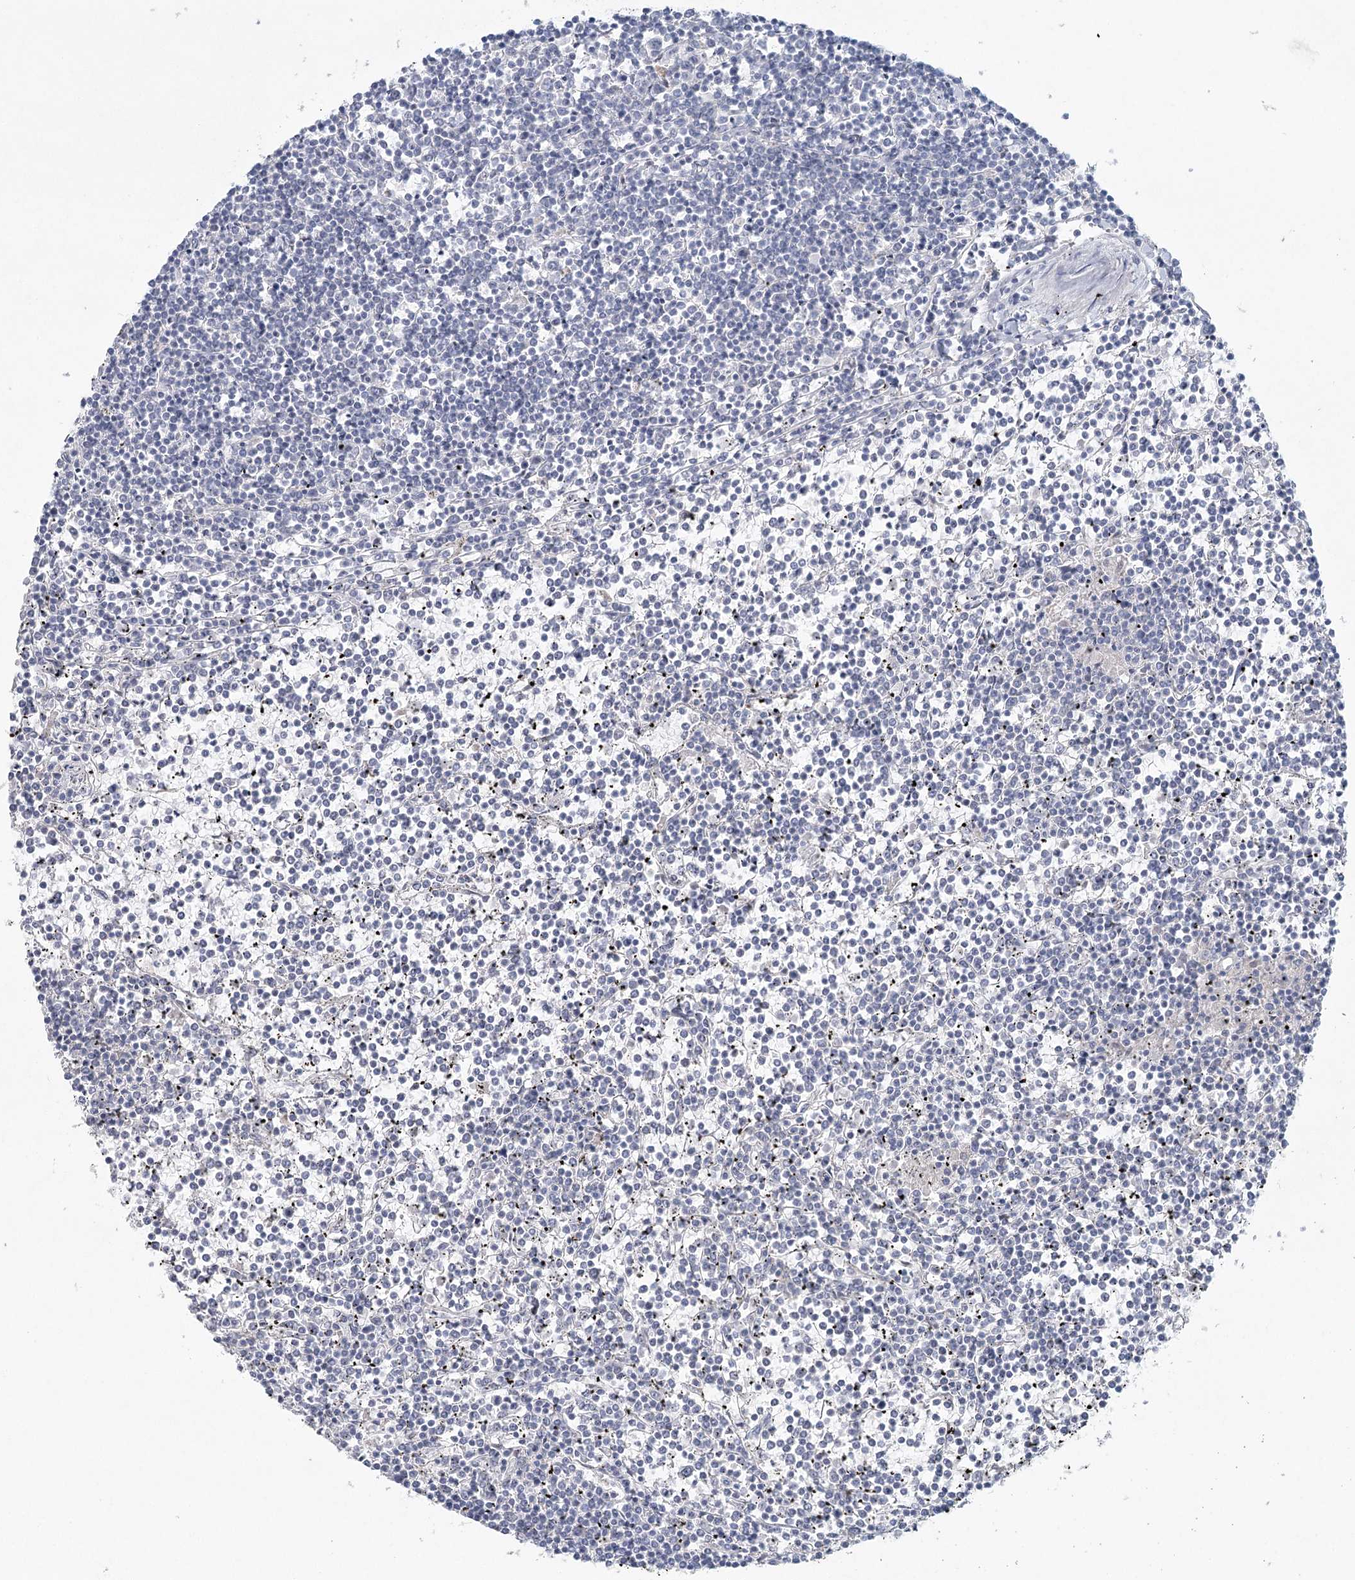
{"staining": {"intensity": "negative", "quantity": "none", "location": "none"}, "tissue": "lymphoma", "cell_type": "Tumor cells", "image_type": "cancer", "snomed": [{"axis": "morphology", "description": "Malignant lymphoma, non-Hodgkin's type, Low grade"}, {"axis": "topography", "description": "Spleen"}], "caption": "Human lymphoma stained for a protein using immunohistochemistry (IHC) shows no staining in tumor cells.", "gene": "LRP2BP", "patient": {"sex": "female", "age": 19}}